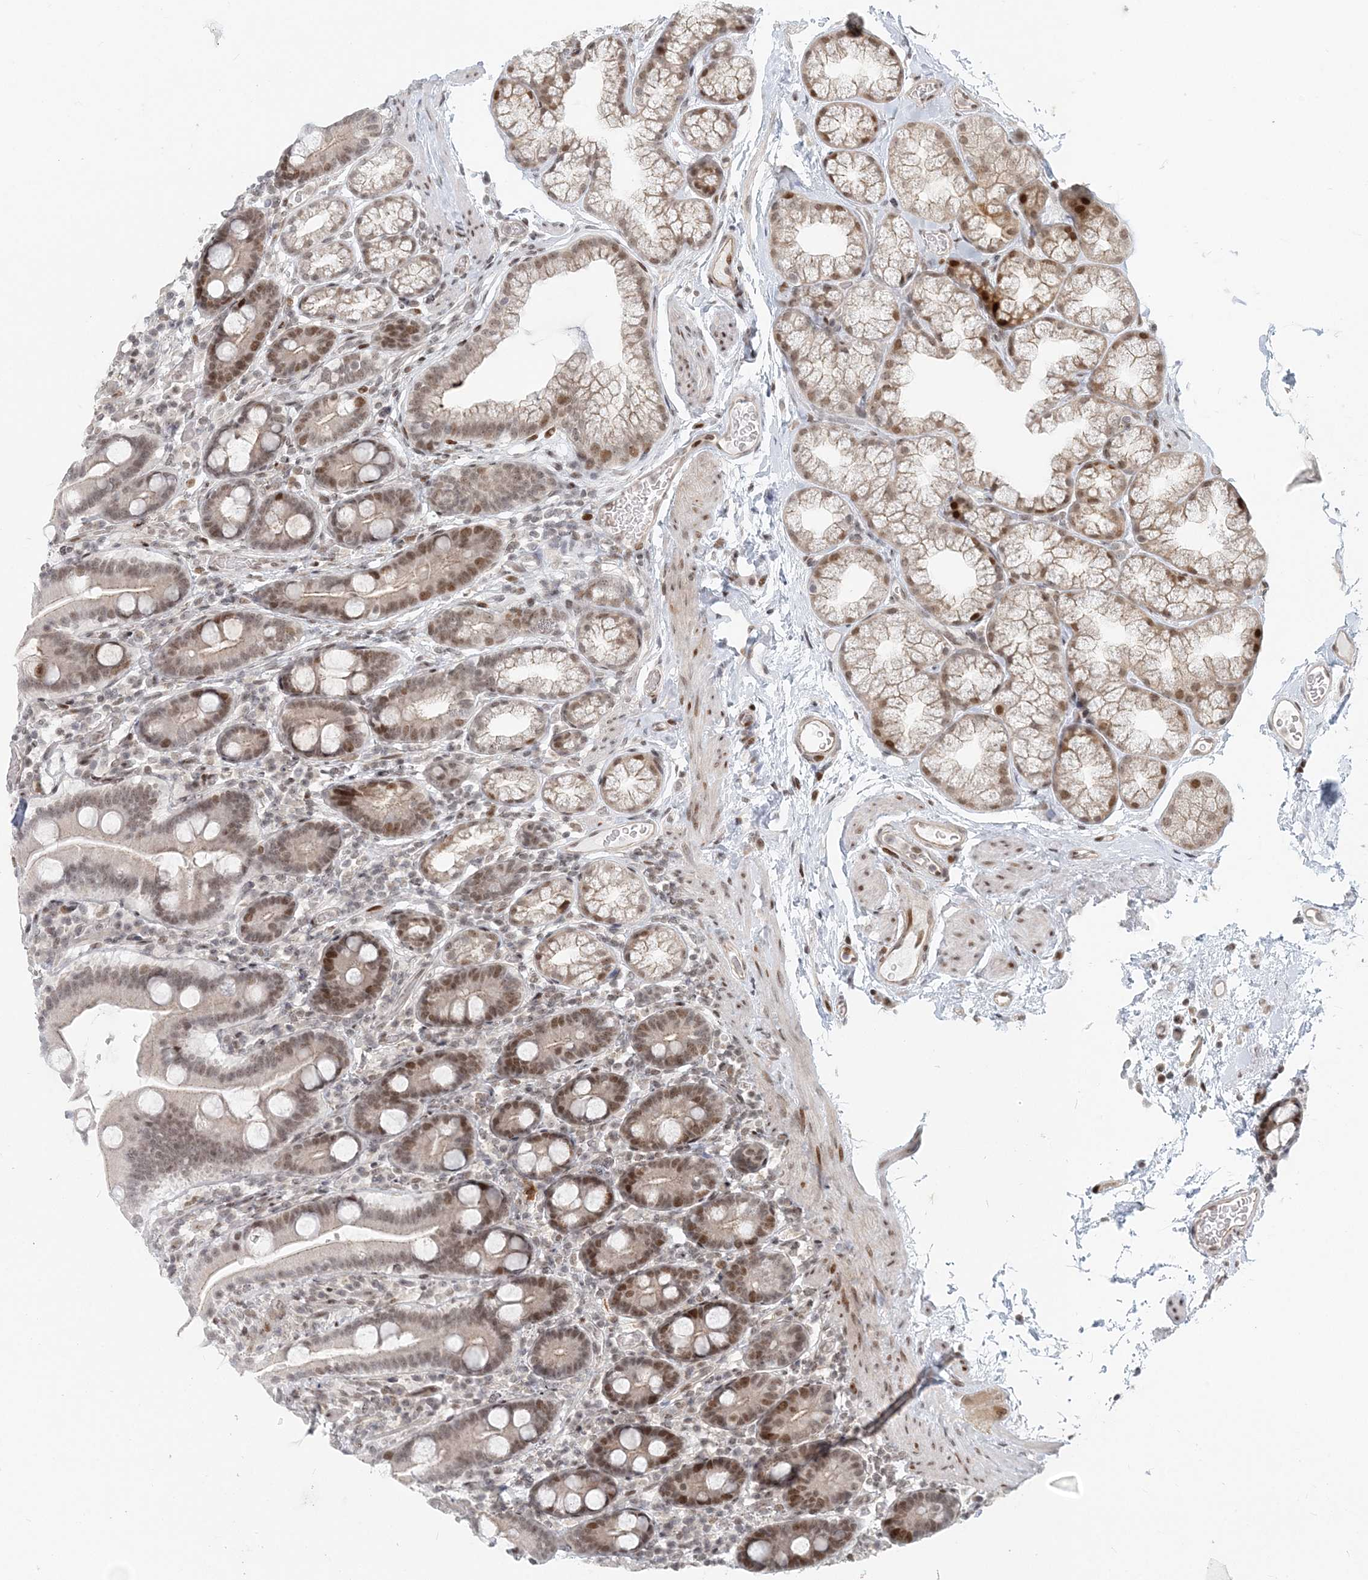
{"staining": {"intensity": "moderate", "quantity": "25%-75%", "location": "nuclear"}, "tissue": "duodenum", "cell_type": "Glandular cells", "image_type": "normal", "snomed": [{"axis": "morphology", "description": "Normal tissue, NOS"}, {"axis": "topography", "description": "Duodenum"}], "caption": "This image demonstrates immunohistochemistry staining of normal human duodenum, with medium moderate nuclear positivity in about 25%-75% of glandular cells.", "gene": "BAZ1B", "patient": {"sex": "male", "age": 55}}